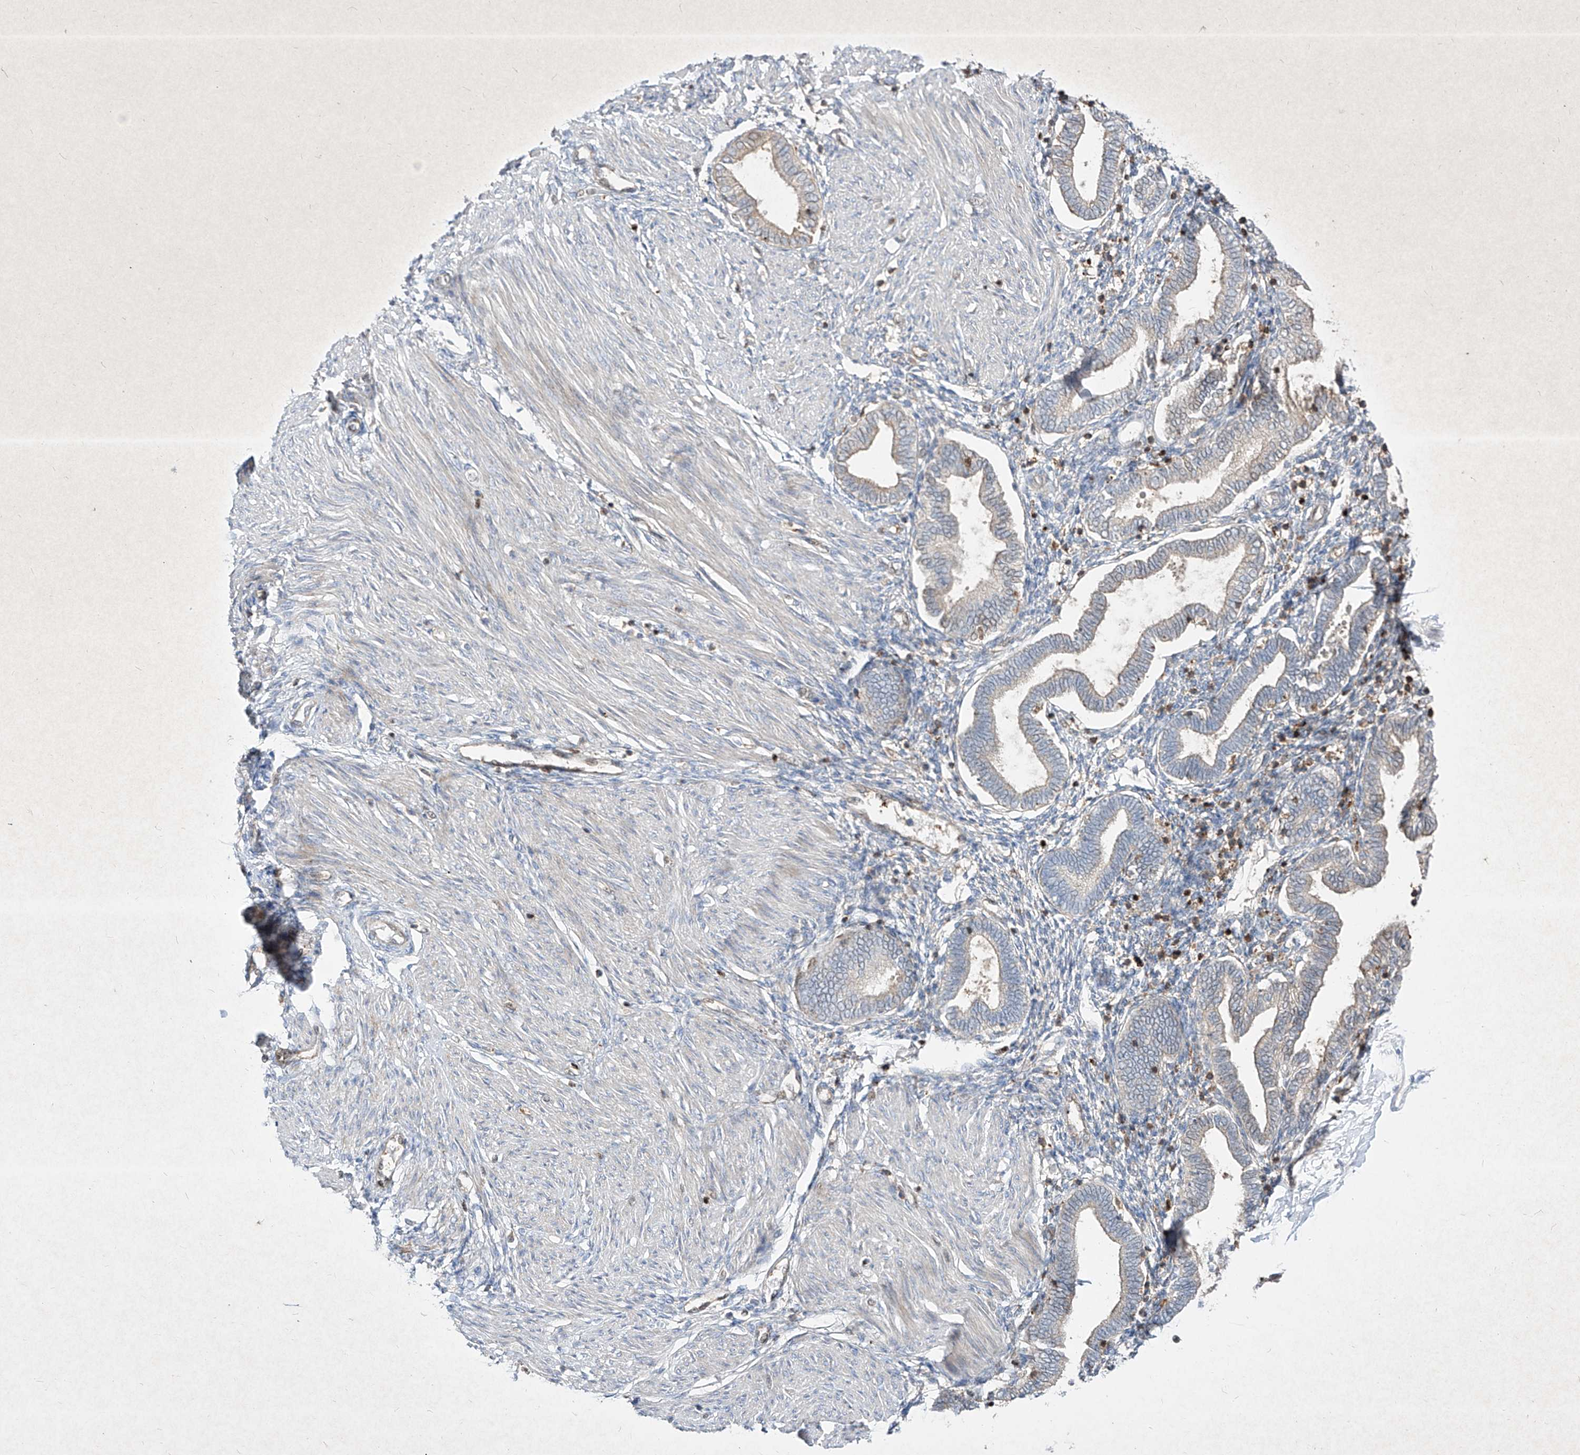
{"staining": {"intensity": "weak", "quantity": "<25%", "location": "cytoplasmic/membranous"}, "tissue": "endometrium", "cell_type": "Glandular cells", "image_type": "normal", "snomed": [{"axis": "morphology", "description": "Normal tissue, NOS"}, {"axis": "topography", "description": "Endometrium"}], "caption": "This image is of benign endometrium stained with immunohistochemistry (IHC) to label a protein in brown with the nuclei are counter-stained blue. There is no staining in glandular cells. Nuclei are stained in blue.", "gene": "PSMB10", "patient": {"sex": "female", "age": 53}}